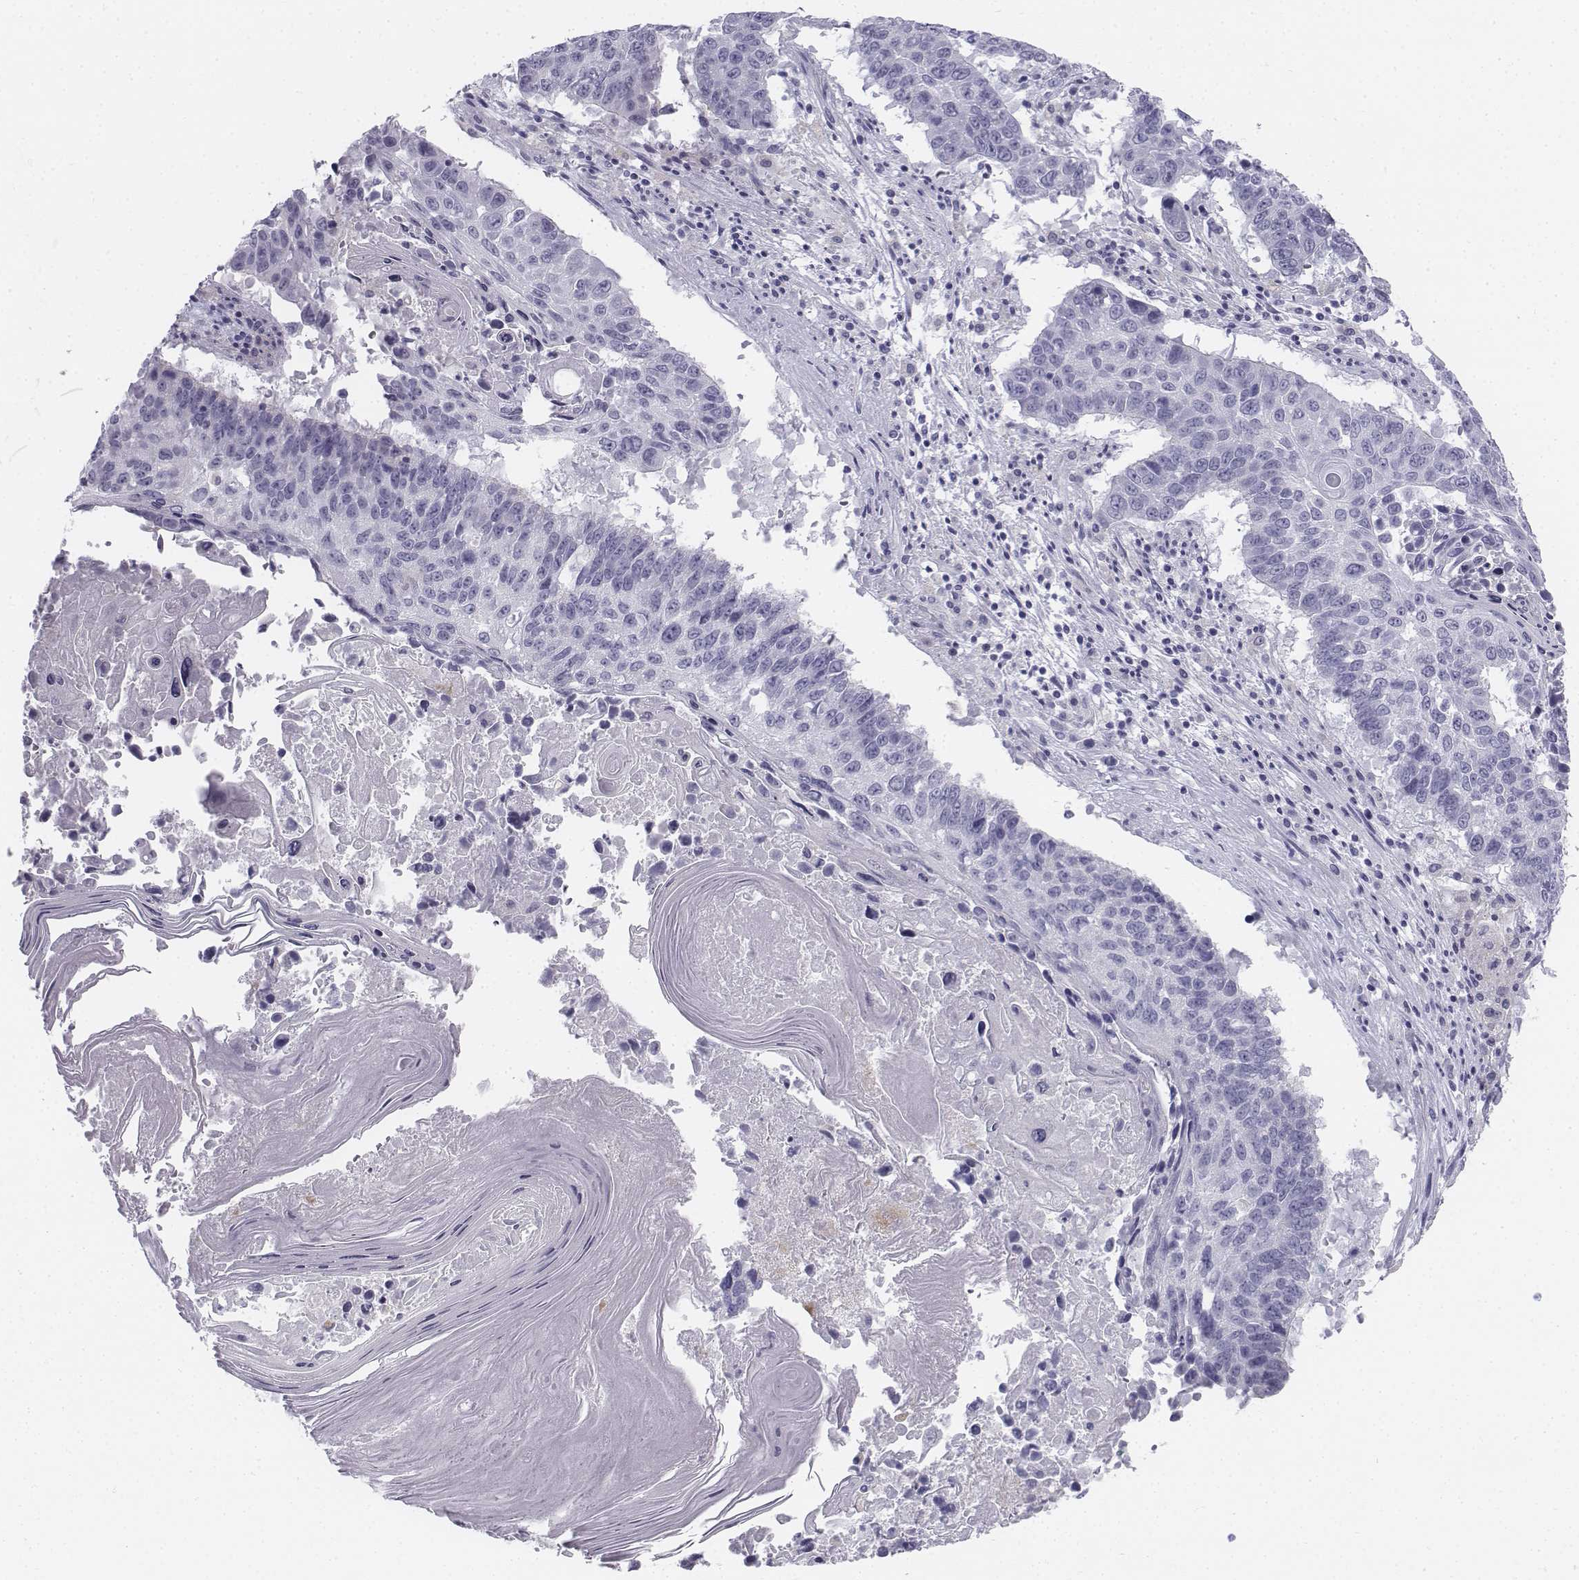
{"staining": {"intensity": "negative", "quantity": "none", "location": "none"}, "tissue": "lung cancer", "cell_type": "Tumor cells", "image_type": "cancer", "snomed": [{"axis": "morphology", "description": "Squamous cell carcinoma, NOS"}, {"axis": "topography", "description": "Lung"}], "caption": "Lung cancer (squamous cell carcinoma) was stained to show a protein in brown. There is no significant staining in tumor cells.", "gene": "TH", "patient": {"sex": "male", "age": 73}}